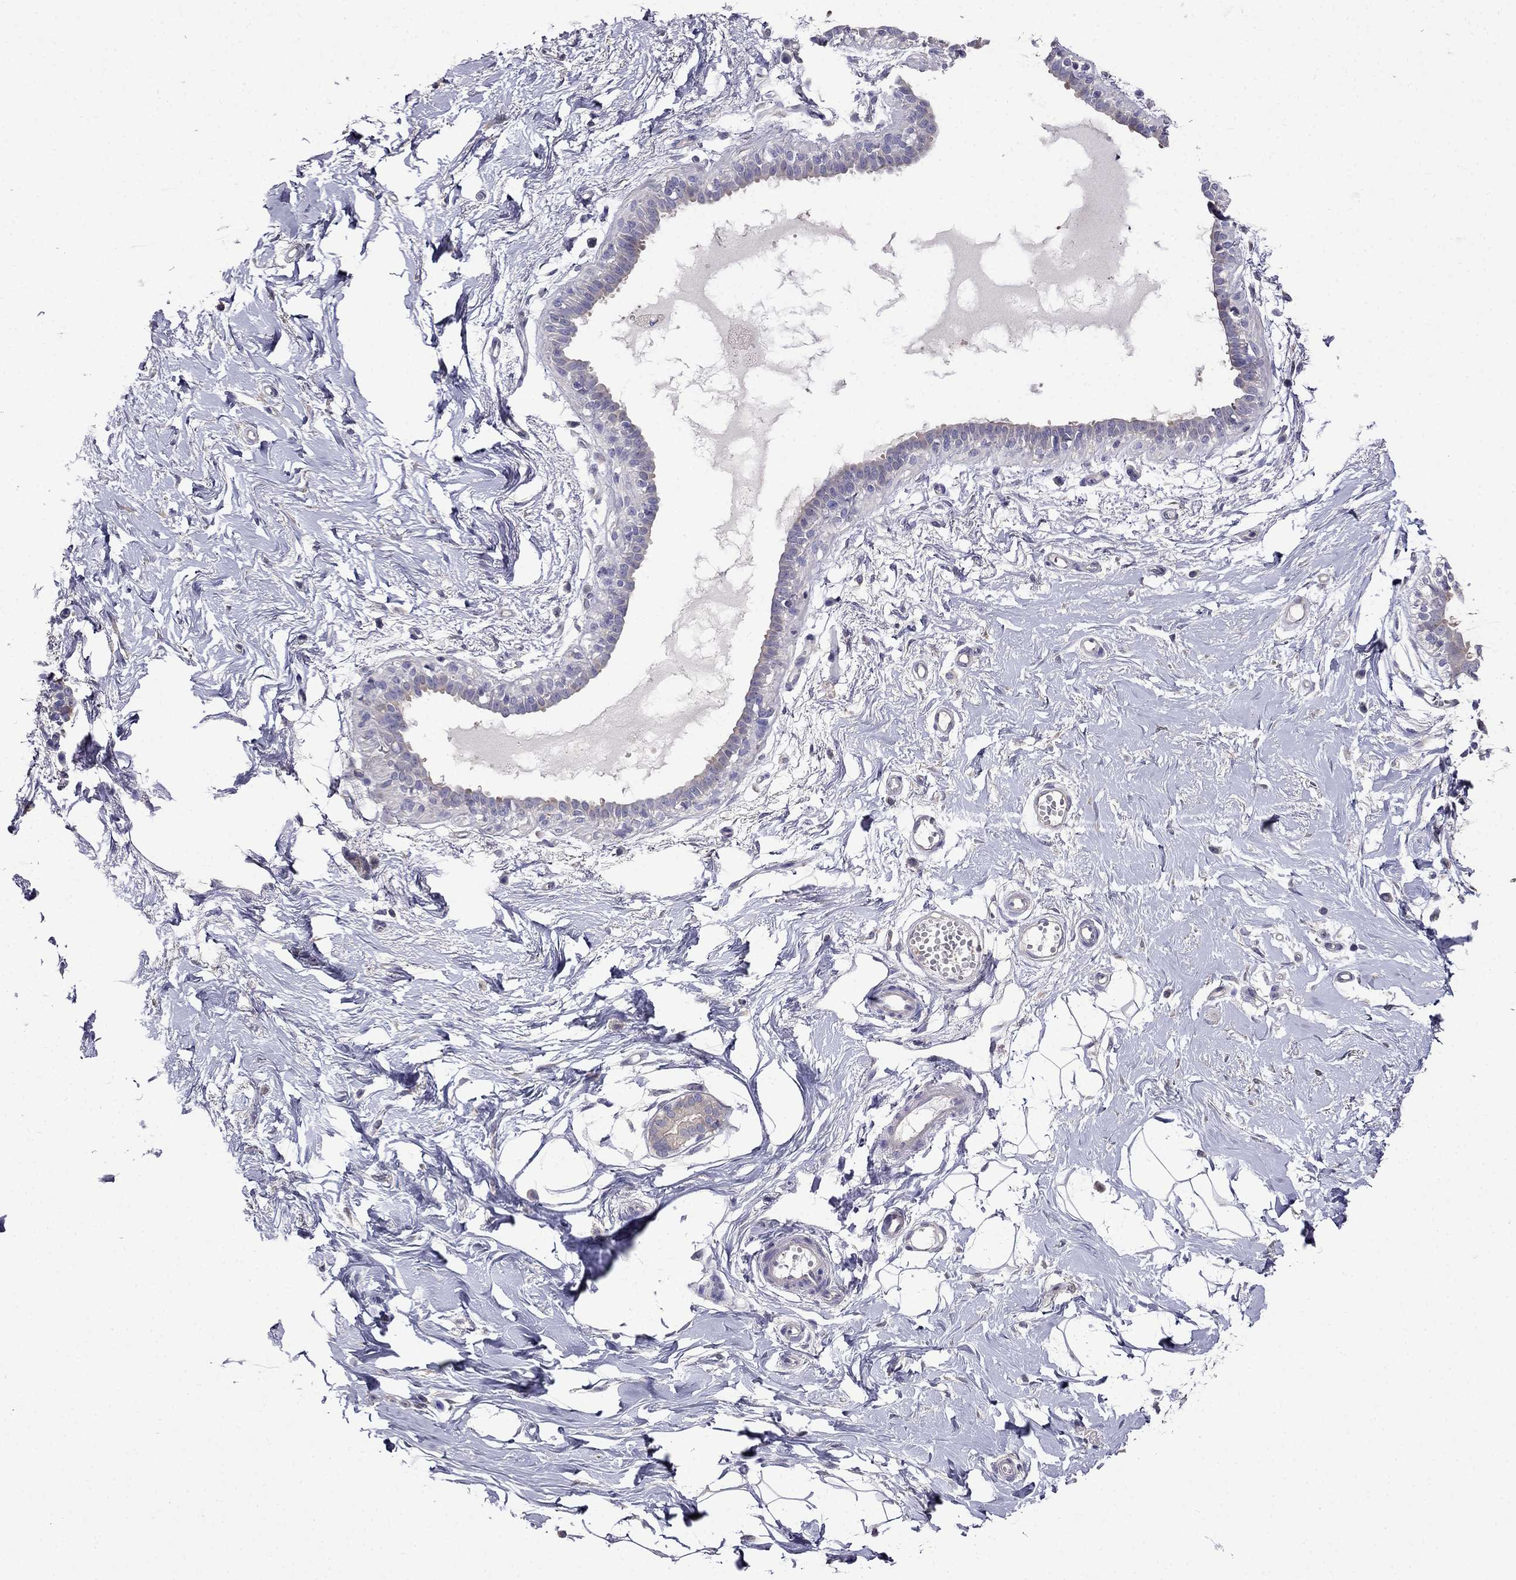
{"staining": {"intensity": "negative", "quantity": "none", "location": "none"}, "tissue": "breast", "cell_type": "Adipocytes", "image_type": "normal", "snomed": [{"axis": "morphology", "description": "Normal tissue, NOS"}, {"axis": "topography", "description": "Breast"}], "caption": "The micrograph displays no significant expression in adipocytes of breast.", "gene": "SCNN1D", "patient": {"sex": "female", "age": 49}}